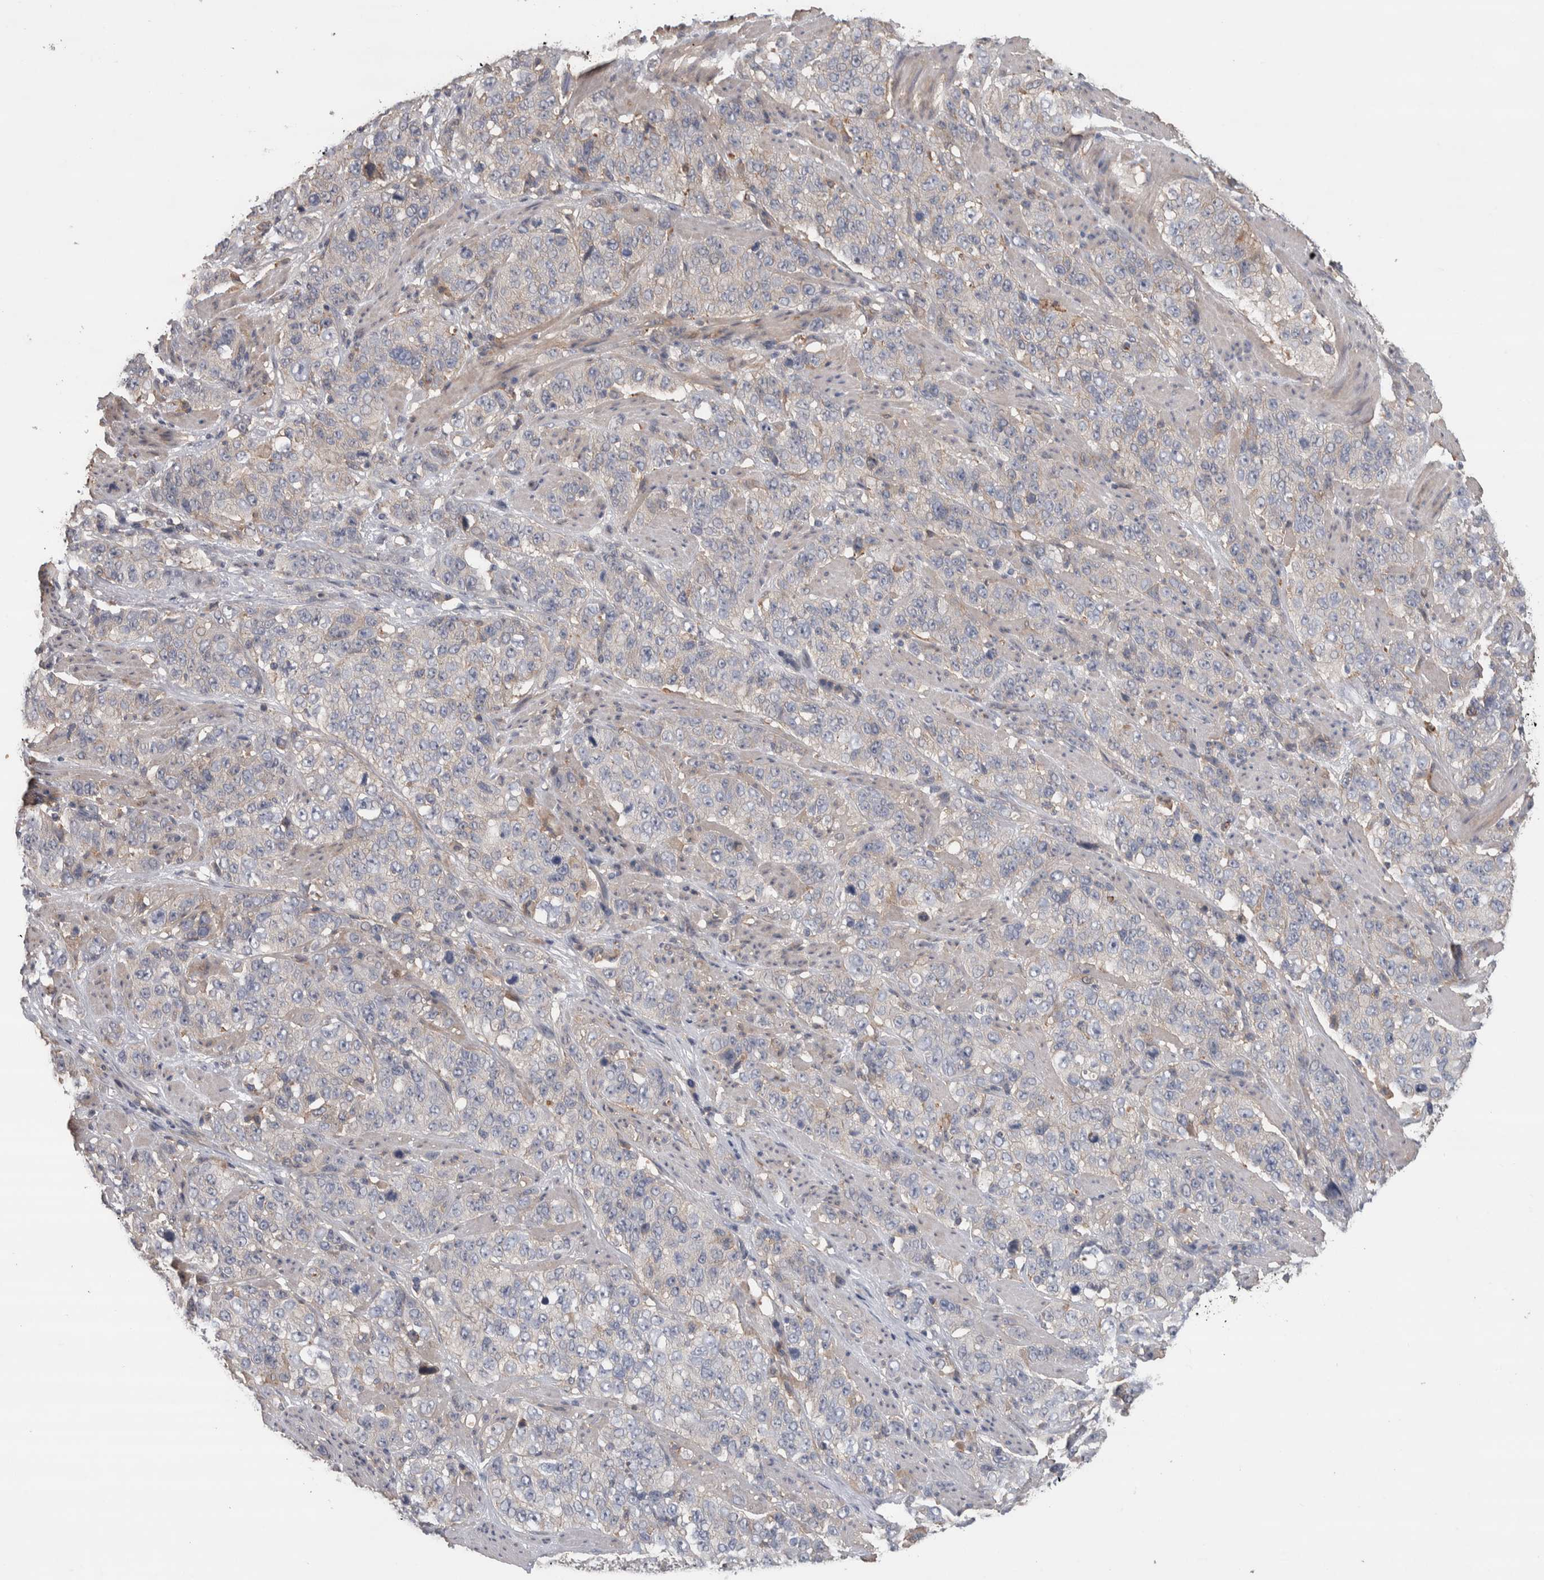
{"staining": {"intensity": "negative", "quantity": "none", "location": "none"}, "tissue": "stomach cancer", "cell_type": "Tumor cells", "image_type": "cancer", "snomed": [{"axis": "morphology", "description": "Adenocarcinoma, NOS"}, {"axis": "topography", "description": "Stomach"}], "caption": "Tumor cells show no significant staining in stomach cancer.", "gene": "GCNA", "patient": {"sex": "male", "age": 48}}